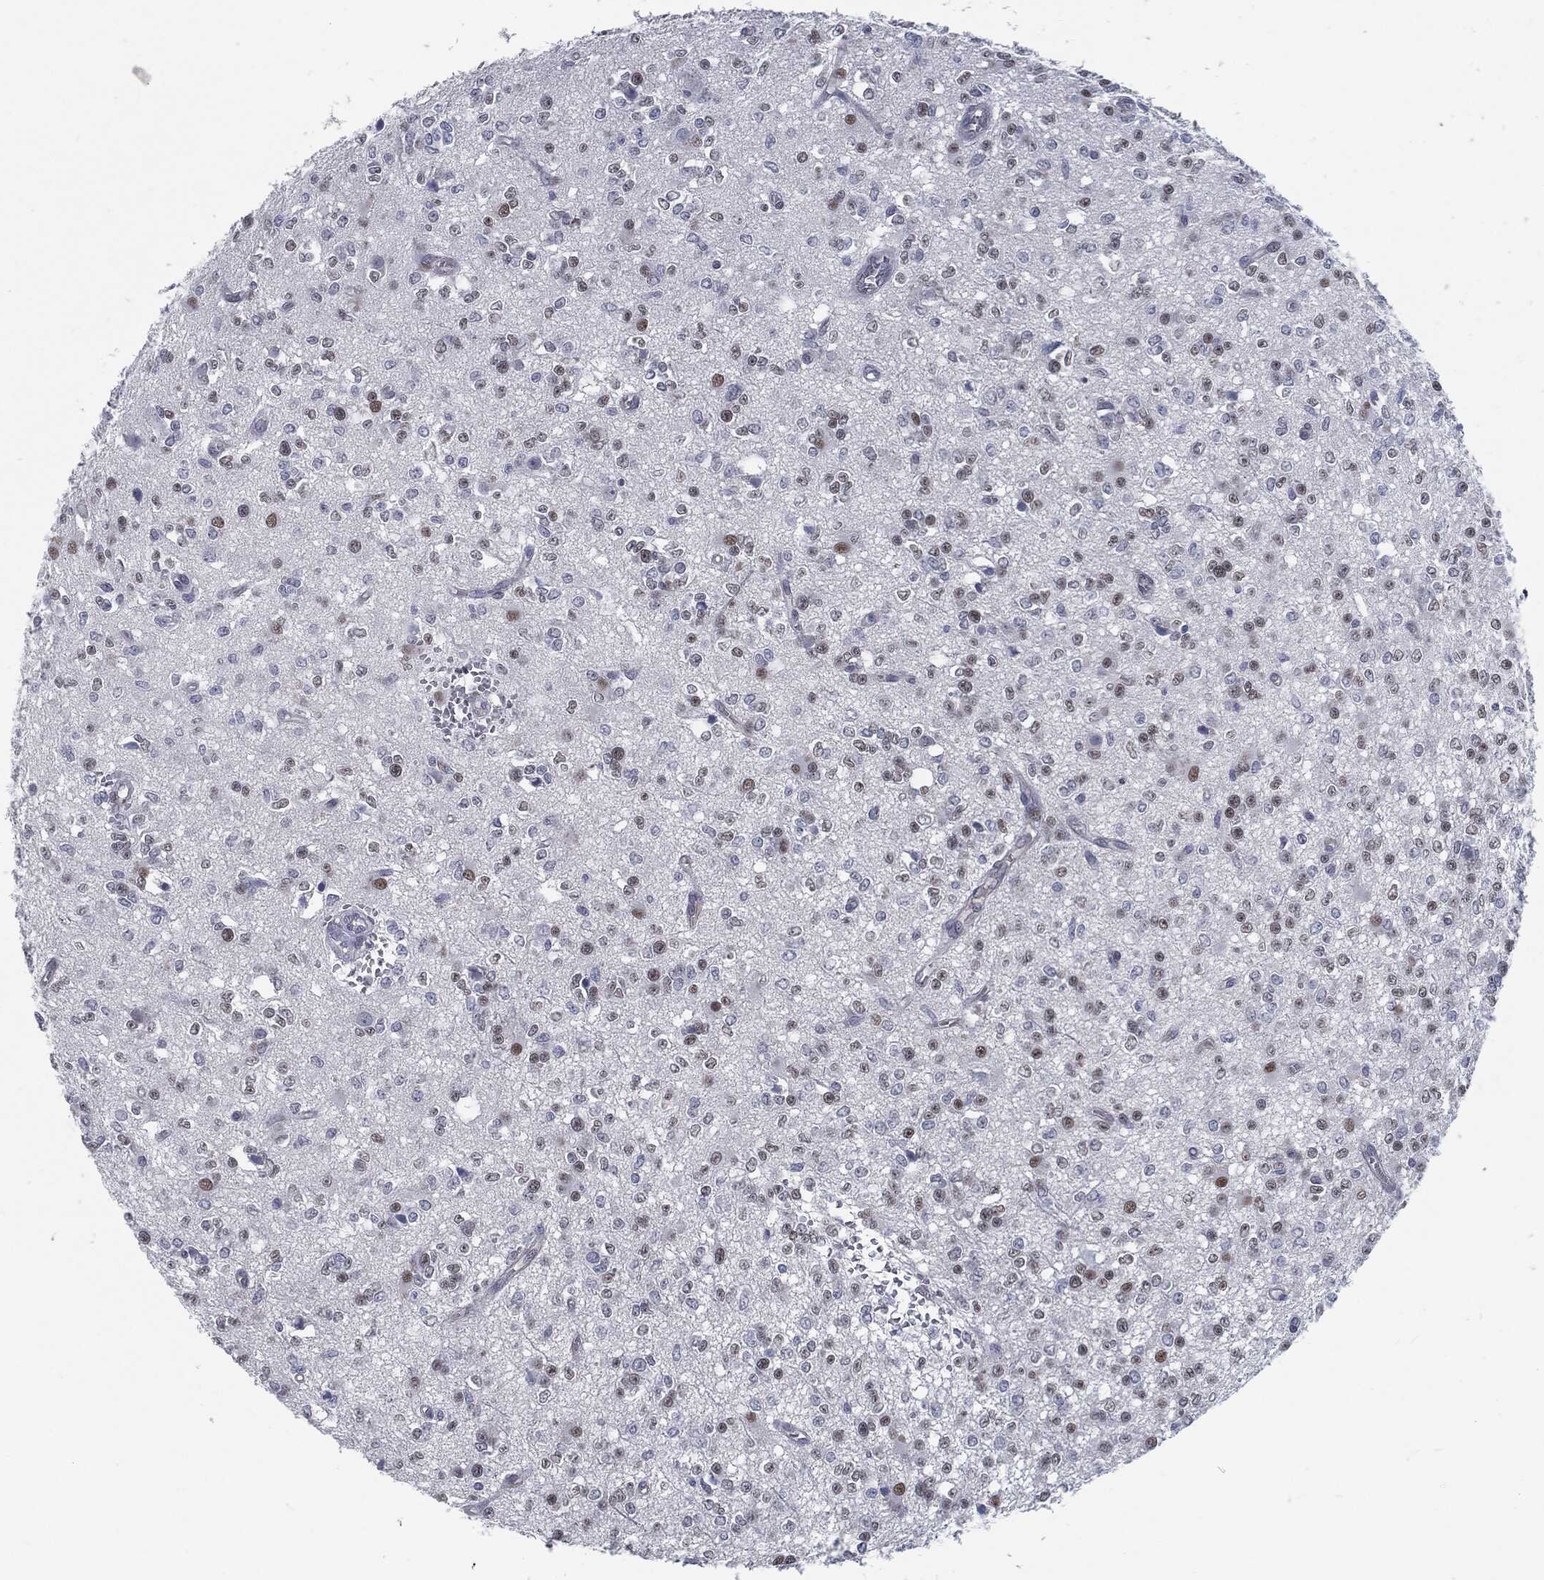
{"staining": {"intensity": "moderate", "quantity": "<25%", "location": "nuclear"}, "tissue": "glioma", "cell_type": "Tumor cells", "image_type": "cancer", "snomed": [{"axis": "morphology", "description": "Glioma, malignant, Low grade"}, {"axis": "topography", "description": "Brain"}], "caption": "This histopathology image demonstrates IHC staining of malignant glioma (low-grade), with low moderate nuclear positivity in approximately <25% of tumor cells.", "gene": "PROM1", "patient": {"sex": "female", "age": 45}}